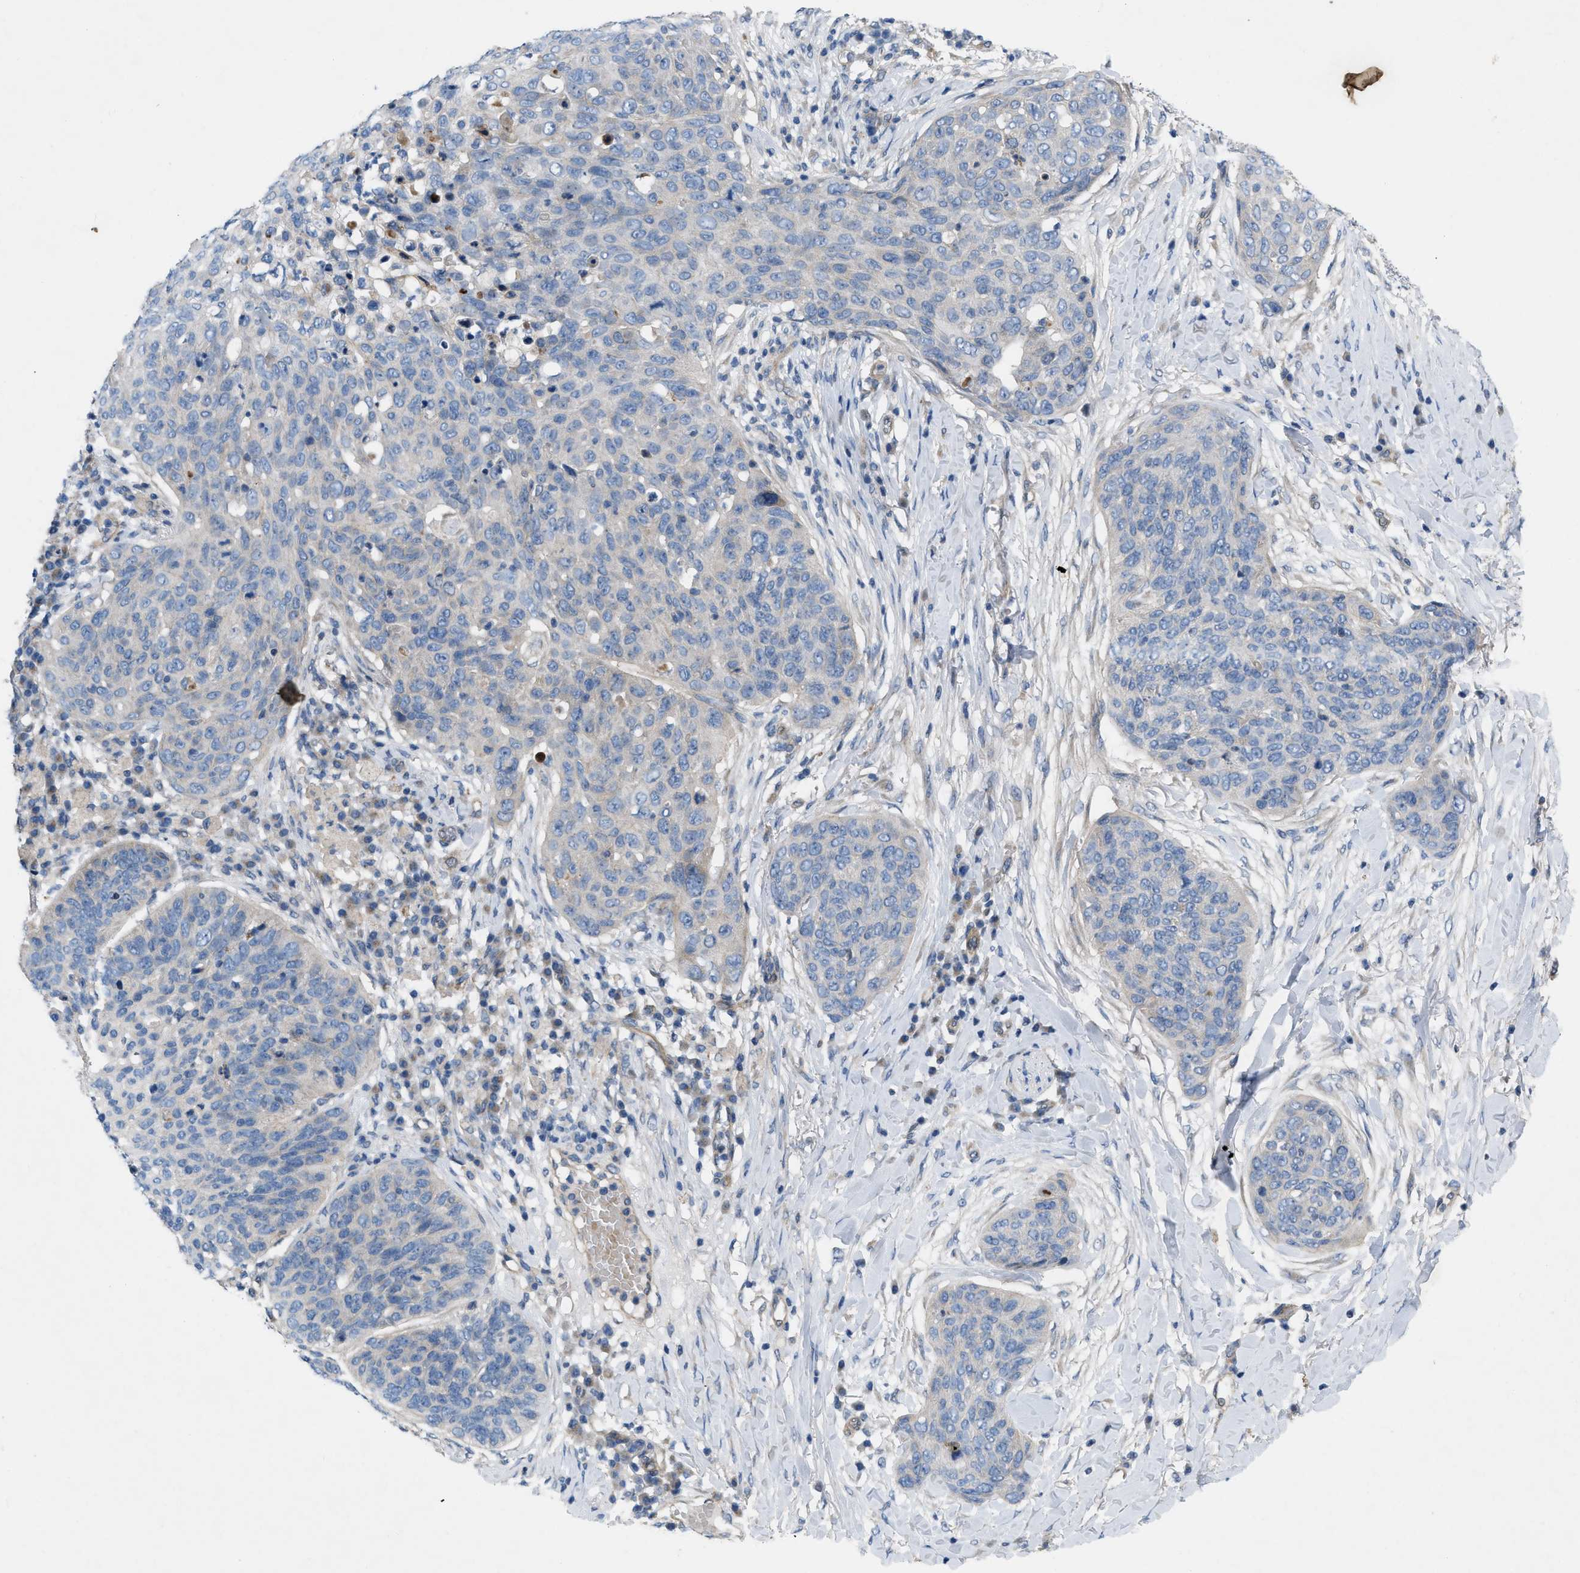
{"staining": {"intensity": "negative", "quantity": "none", "location": "none"}, "tissue": "skin cancer", "cell_type": "Tumor cells", "image_type": "cancer", "snomed": [{"axis": "morphology", "description": "Squamous cell carcinoma in situ, NOS"}, {"axis": "morphology", "description": "Squamous cell carcinoma, NOS"}, {"axis": "topography", "description": "Skin"}], "caption": "The photomicrograph exhibits no significant expression in tumor cells of skin squamous cell carcinoma.", "gene": "NDEL1", "patient": {"sex": "male", "age": 93}}